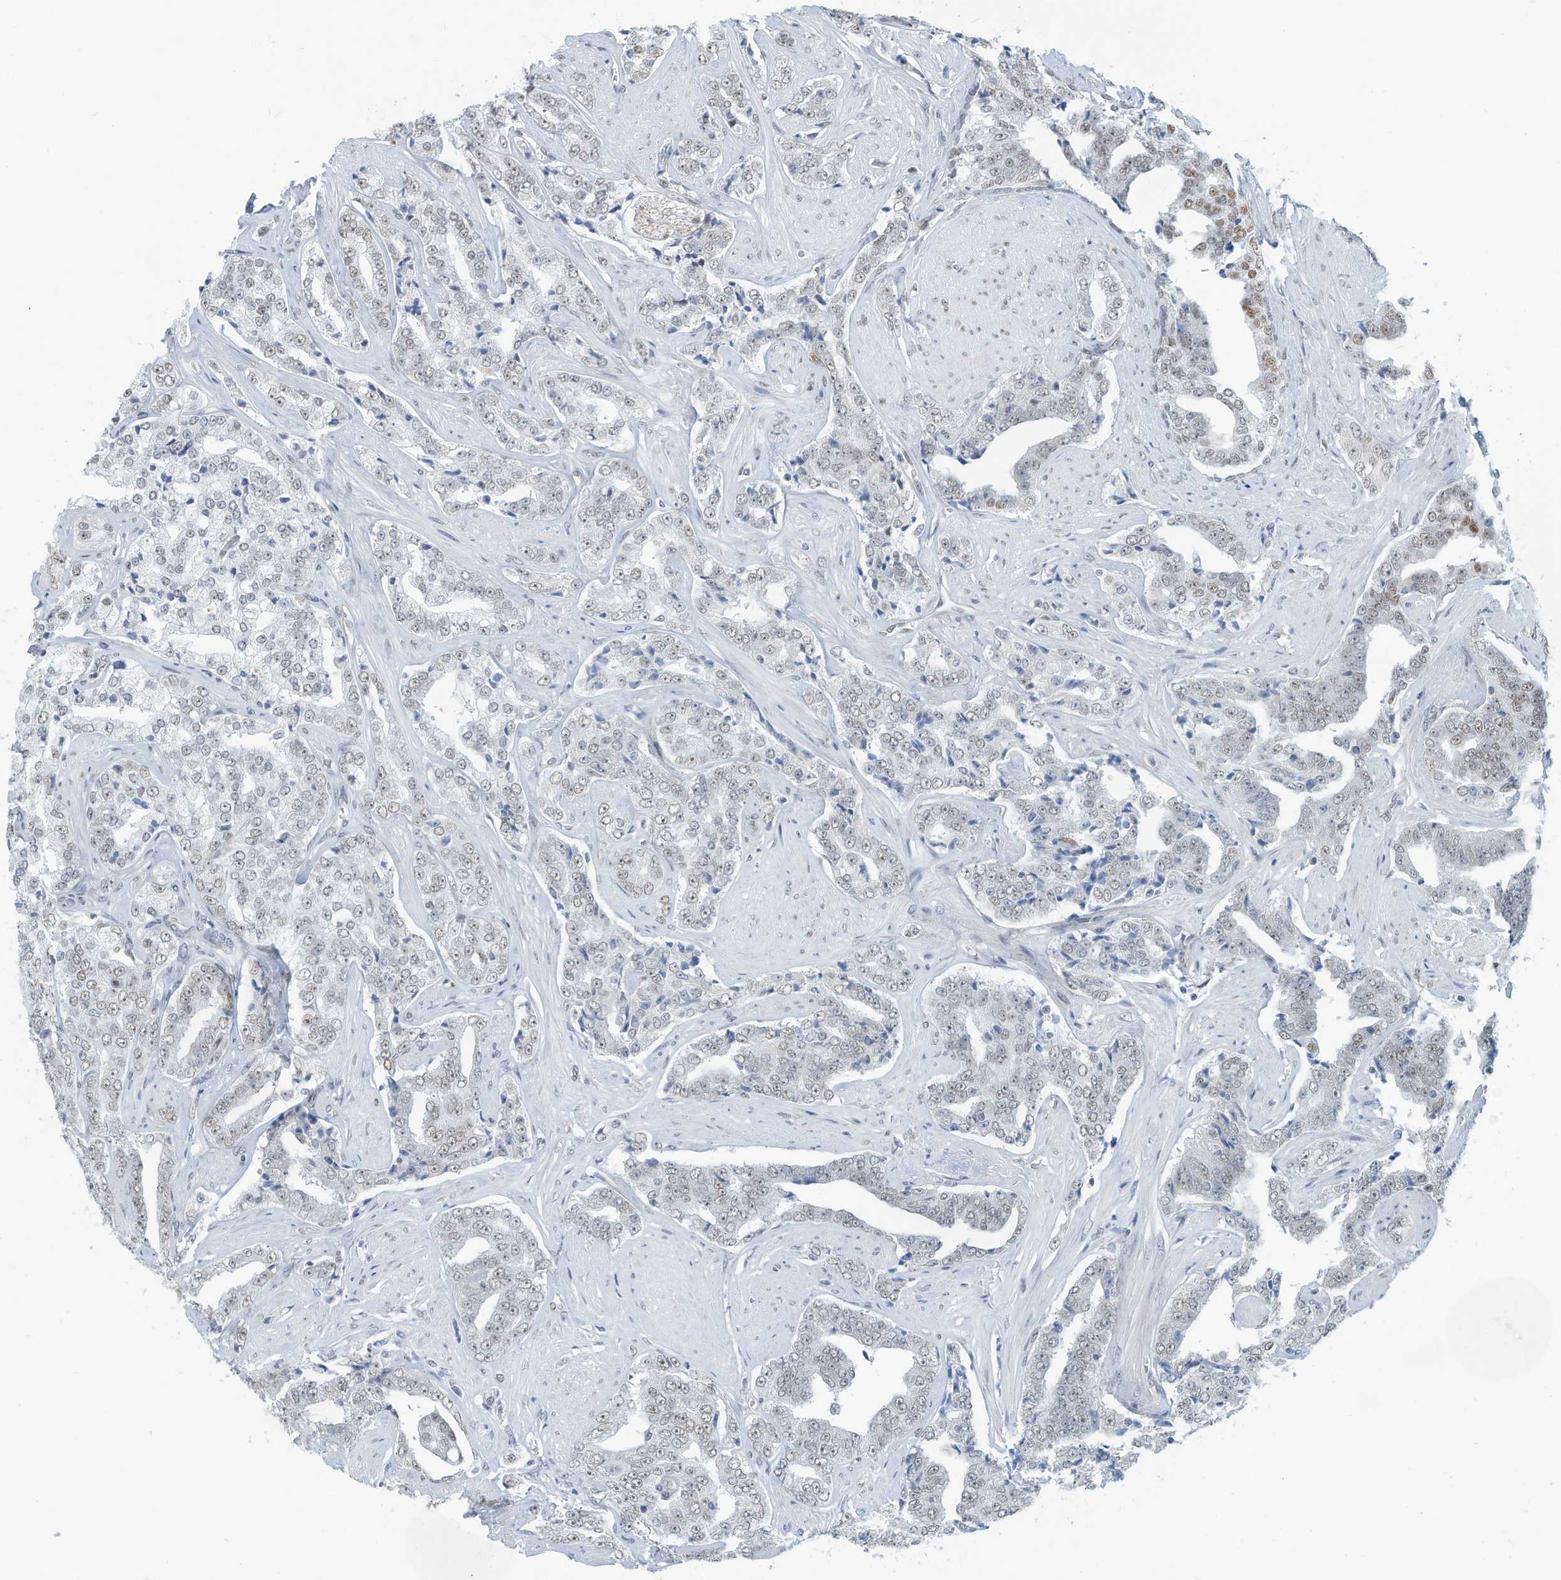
{"staining": {"intensity": "weak", "quantity": "25%-75%", "location": "nuclear"}, "tissue": "prostate cancer", "cell_type": "Tumor cells", "image_type": "cancer", "snomed": [{"axis": "morphology", "description": "Adenocarcinoma, High grade"}, {"axis": "topography", "description": "Prostate"}], "caption": "Human adenocarcinoma (high-grade) (prostate) stained for a protein (brown) exhibits weak nuclear positive expression in approximately 25%-75% of tumor cells.", "gene": "SARNP", "patient": {"sex": "male", "age": 71}}